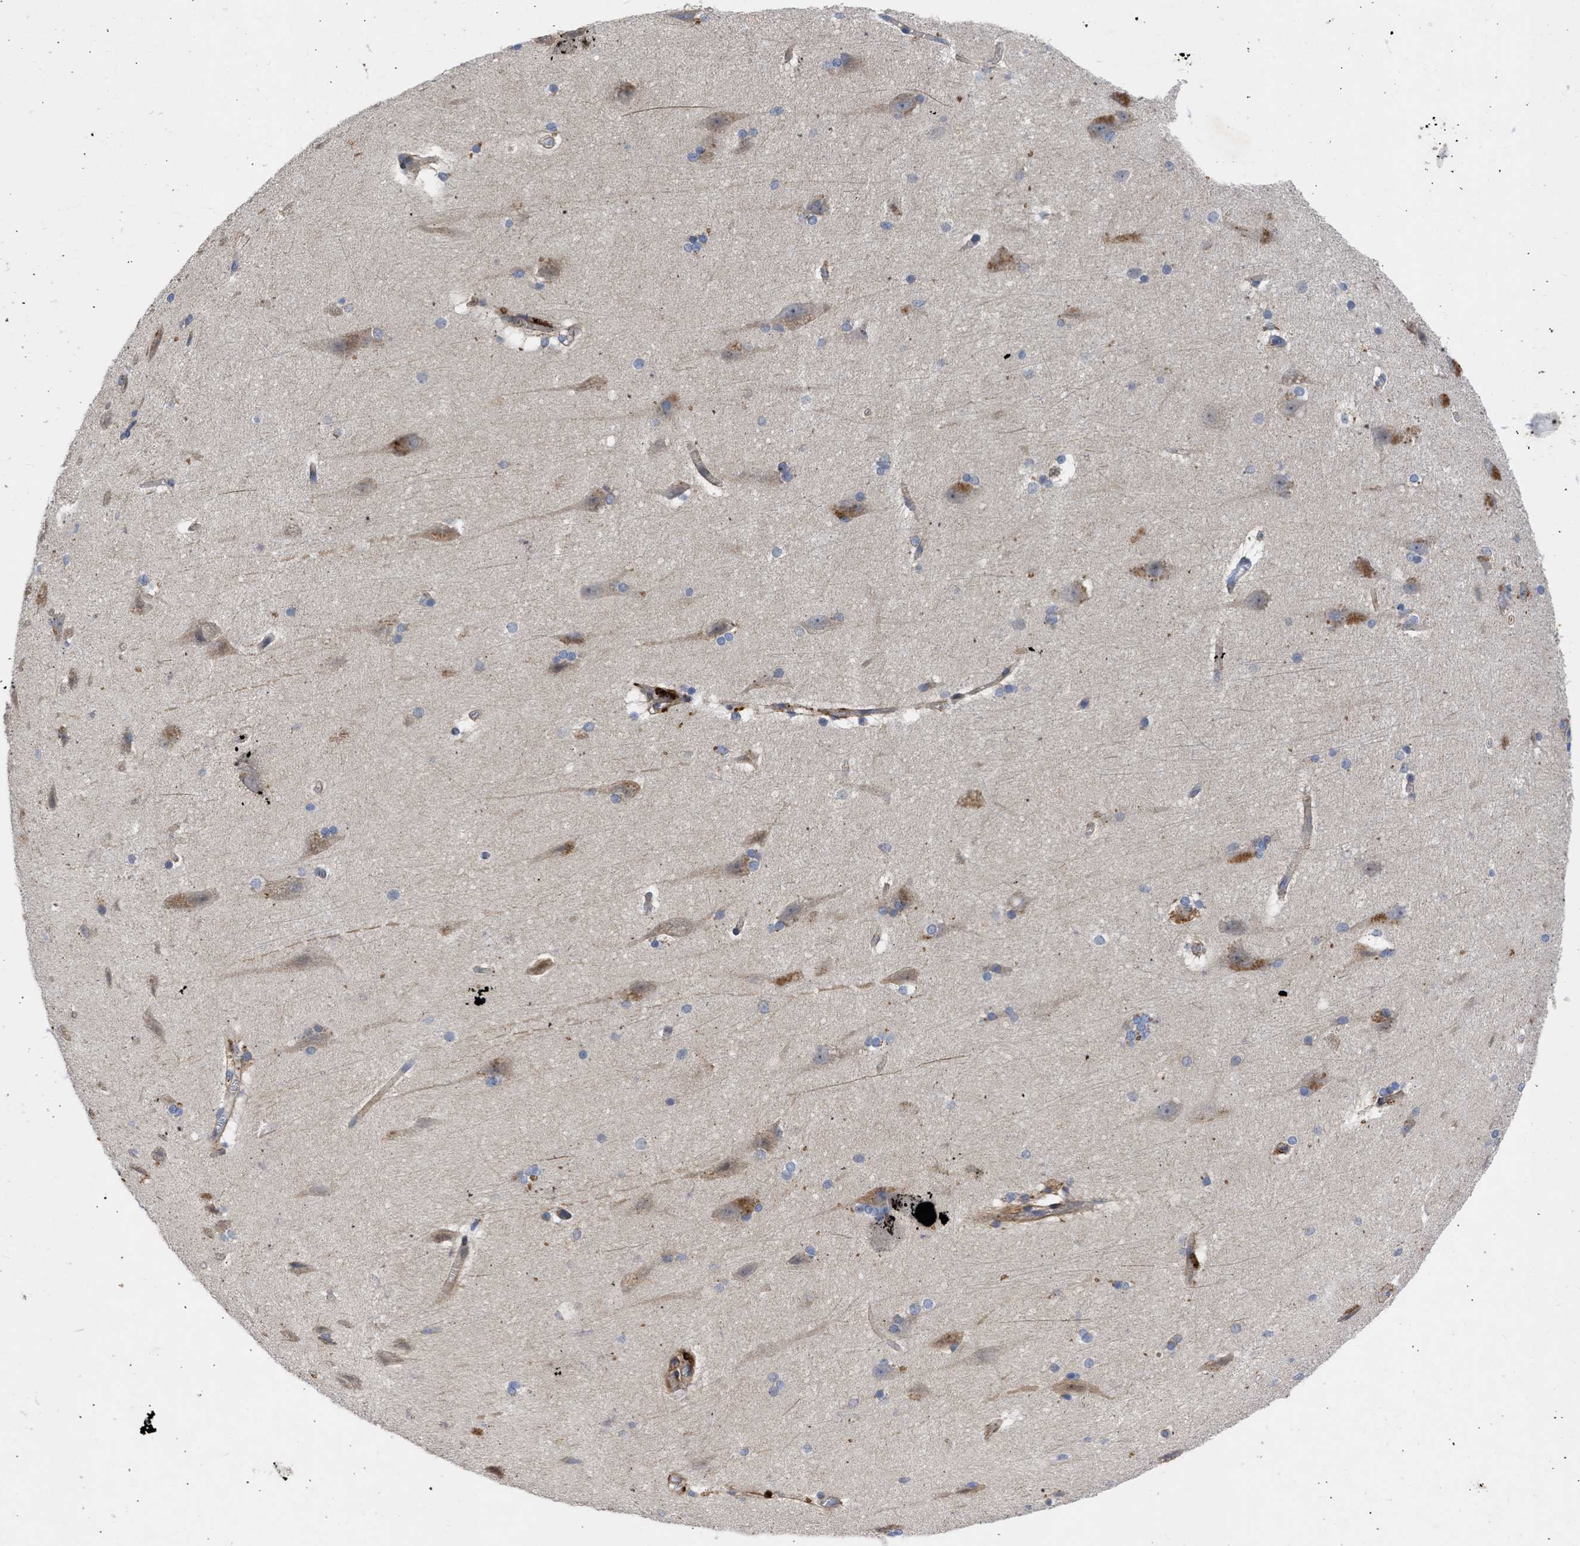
{"staining": {"intensity": "moderate", "quantity": ">75%", "location": "cytoplasmic/membranous"}, "tissue": "cerebral cortex", "cell_type": "Endothelial cells", "image_type": "normal", "snomed": [{"axis": "morphology", "description": "Normal tissue, NOS"}, {"axis": "topography", "description": "Cerebral cortex"}, {"axis": "topography", "description": "Hippocampus"}], "caption": "DAB immunohistochemical staining of unremarkable cerebral cortex reveals moderate cytoplasmic/membranous protein positivity in approximately >75% of endothelial cells.", "gene": "ARHGEF4", "patient": {"sex": "female", "age": 19}}